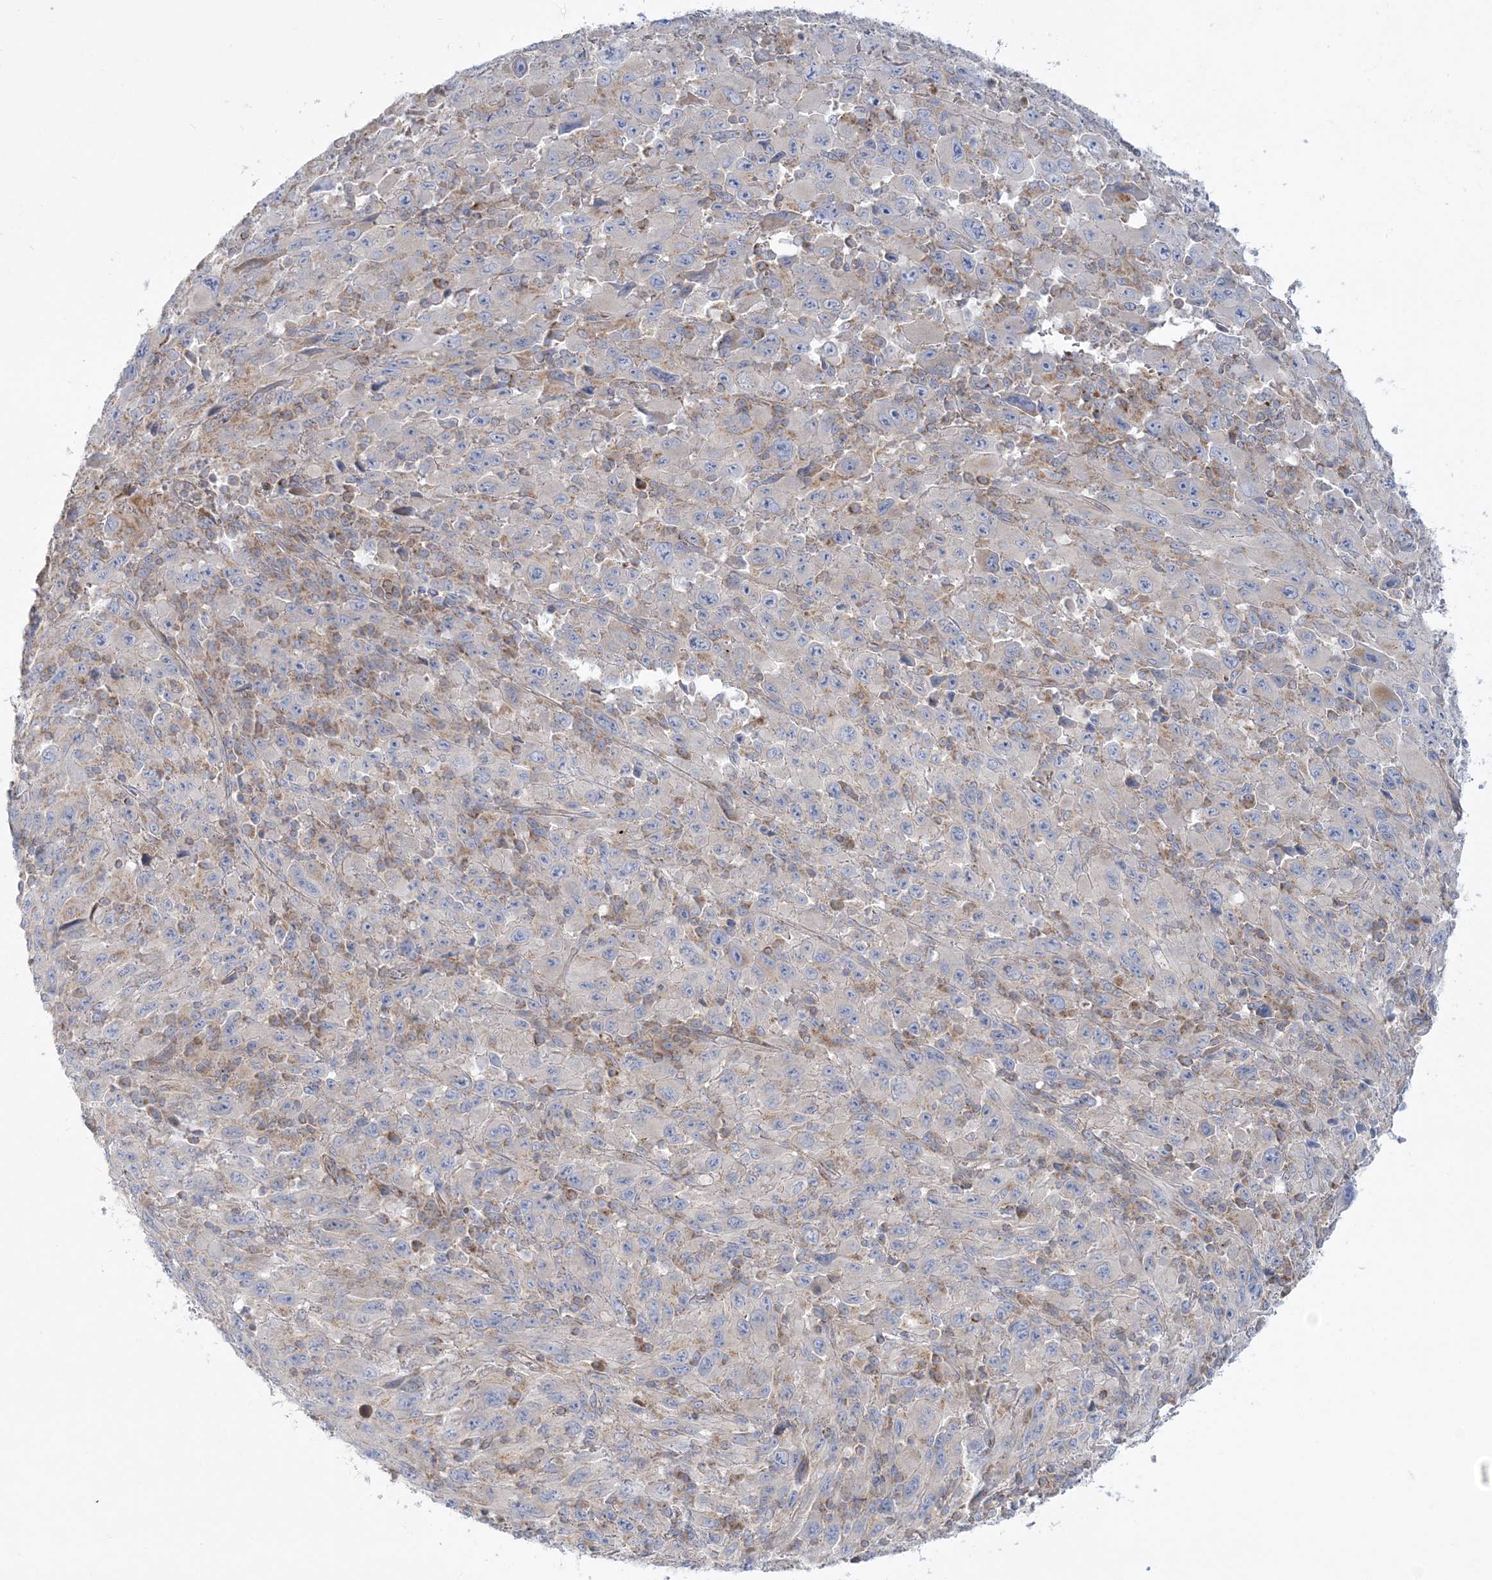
{"staining": {"intensity": "negative", "quantity": "none", "location": "none"}, "tissue": "melanoma", "cell_type": "Tumor cells", "image_type": "cancer", "snomed": [{"axis": "morphology", "description": "Malignant melanoma, Metastatic site"}, {"axis": "topography", "description": "Skin"}], "caption": "Tumor cells are negative for protein expression in human melanoma.", "gene": "TBC1D14", "patient": {"sex": "female", "age": 56}}